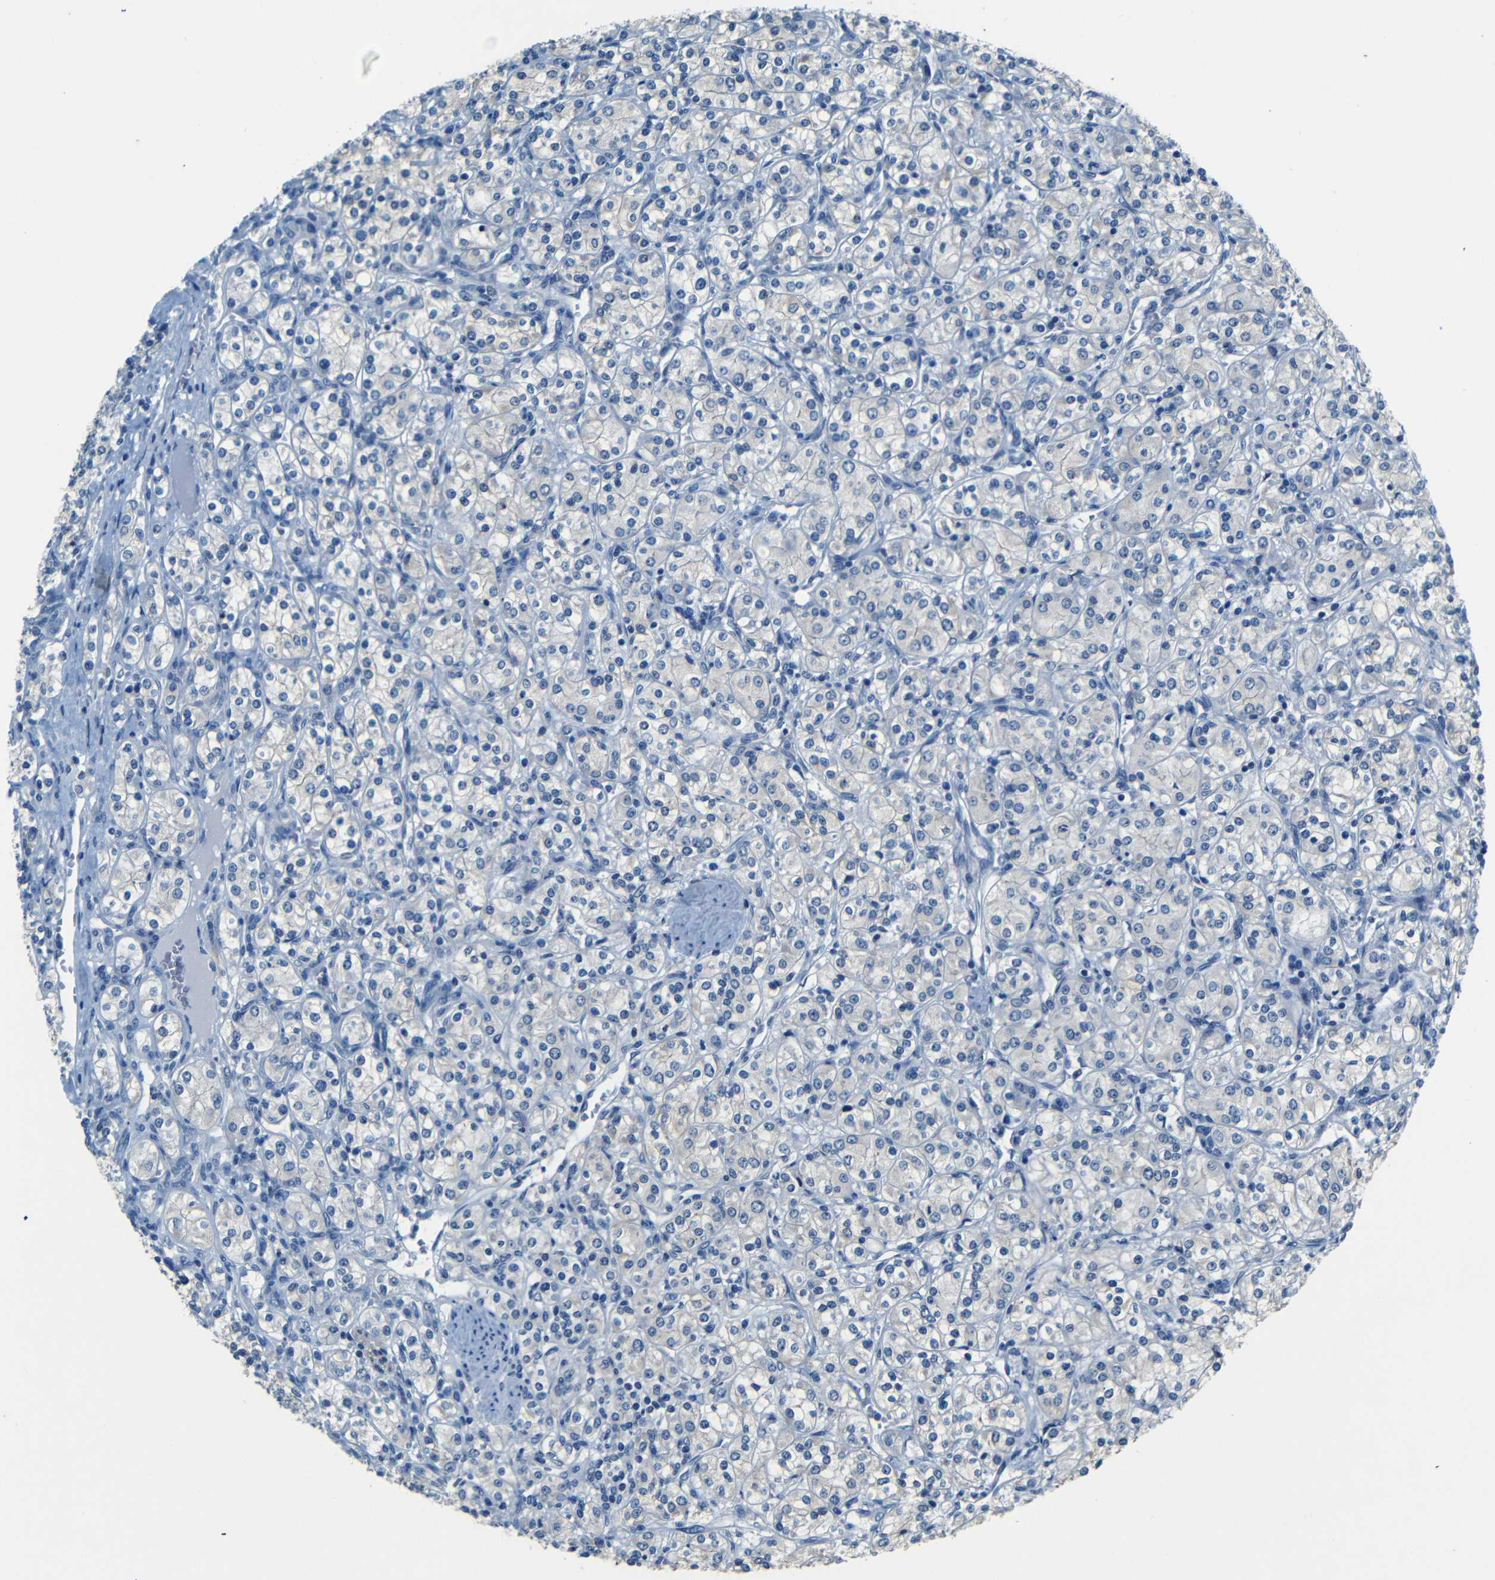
{"staining": {"intensity": "weak", "quantity": "<25%", "location": "cytoplasmic/membranous"}, "tissue": "renal cancer", "cell_type": "Tumor cells", "image_type": "cancer", "snomed": [{"axis": "morphology", "description": "Adenocarcinoma, NOS"}, {"axis": "topography", "description": "Kidney"}], "caption": "Renal adenocarcinoma was stained to show a protein in brown. There is no significant staining in tumor cells. (DAB immunohistochemistry (IHC) with hematoxylin counter stain).", "gene": "ZMAT1", "patient": {"sex": "male", "age": 77}}